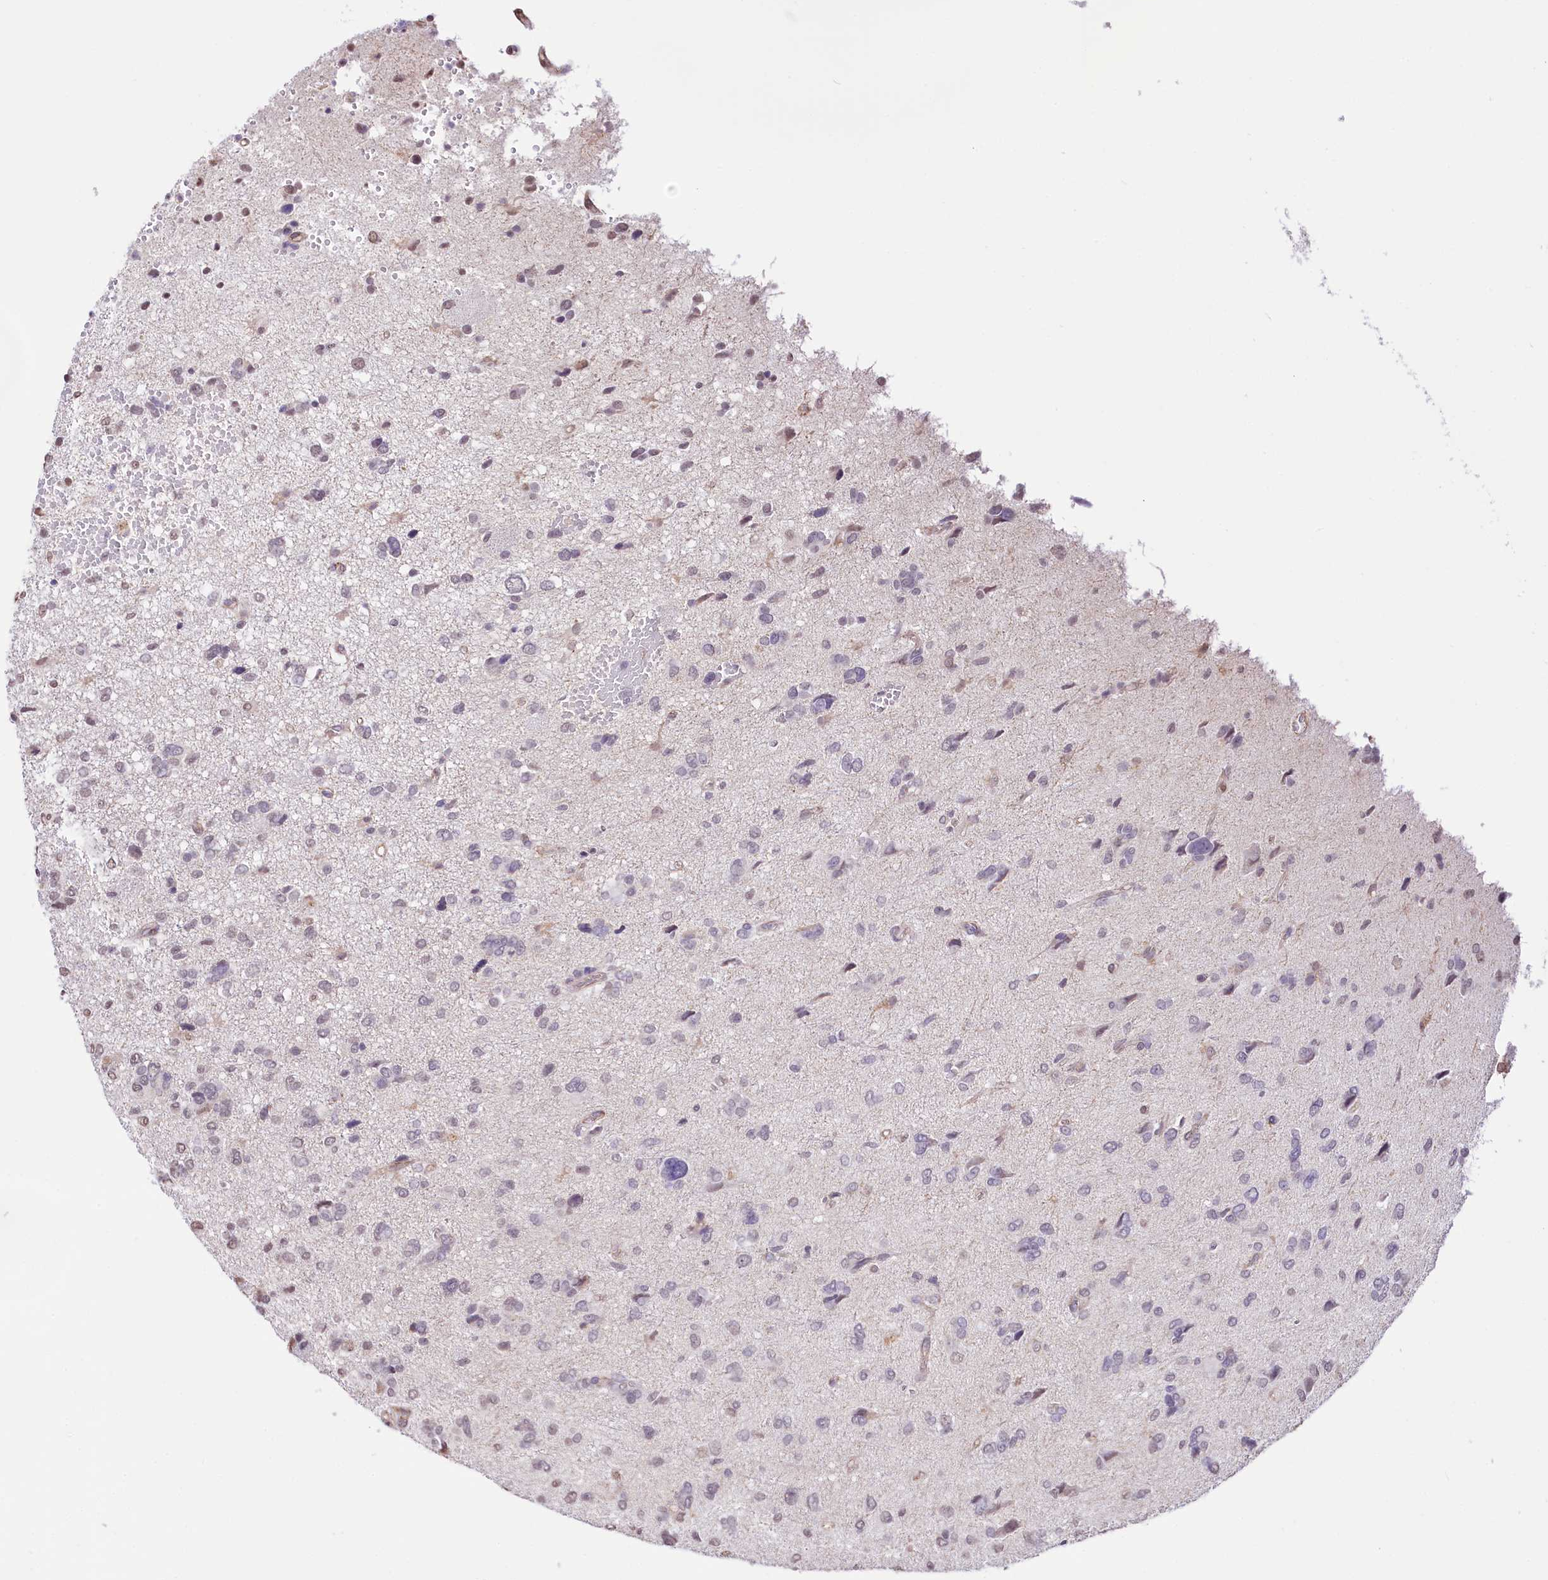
{"staining": {"intensity": "negative", "quantity": "none", "location": "none"}, "tissue": "glioma", "cell_type": "Tumor cells", "image_type": "cancer", "snomed": [{"axis": "morphology", "description": "Glioma, malignant, High grade"}, {"axis": "topography", "description": "Brain"}], "caption": "Human glioma stained for a protein using immunohistochemistry exhibits no positivity in tumor cells.", "gene": "ST7", "patient": {"sex": "female", "age": 59}}